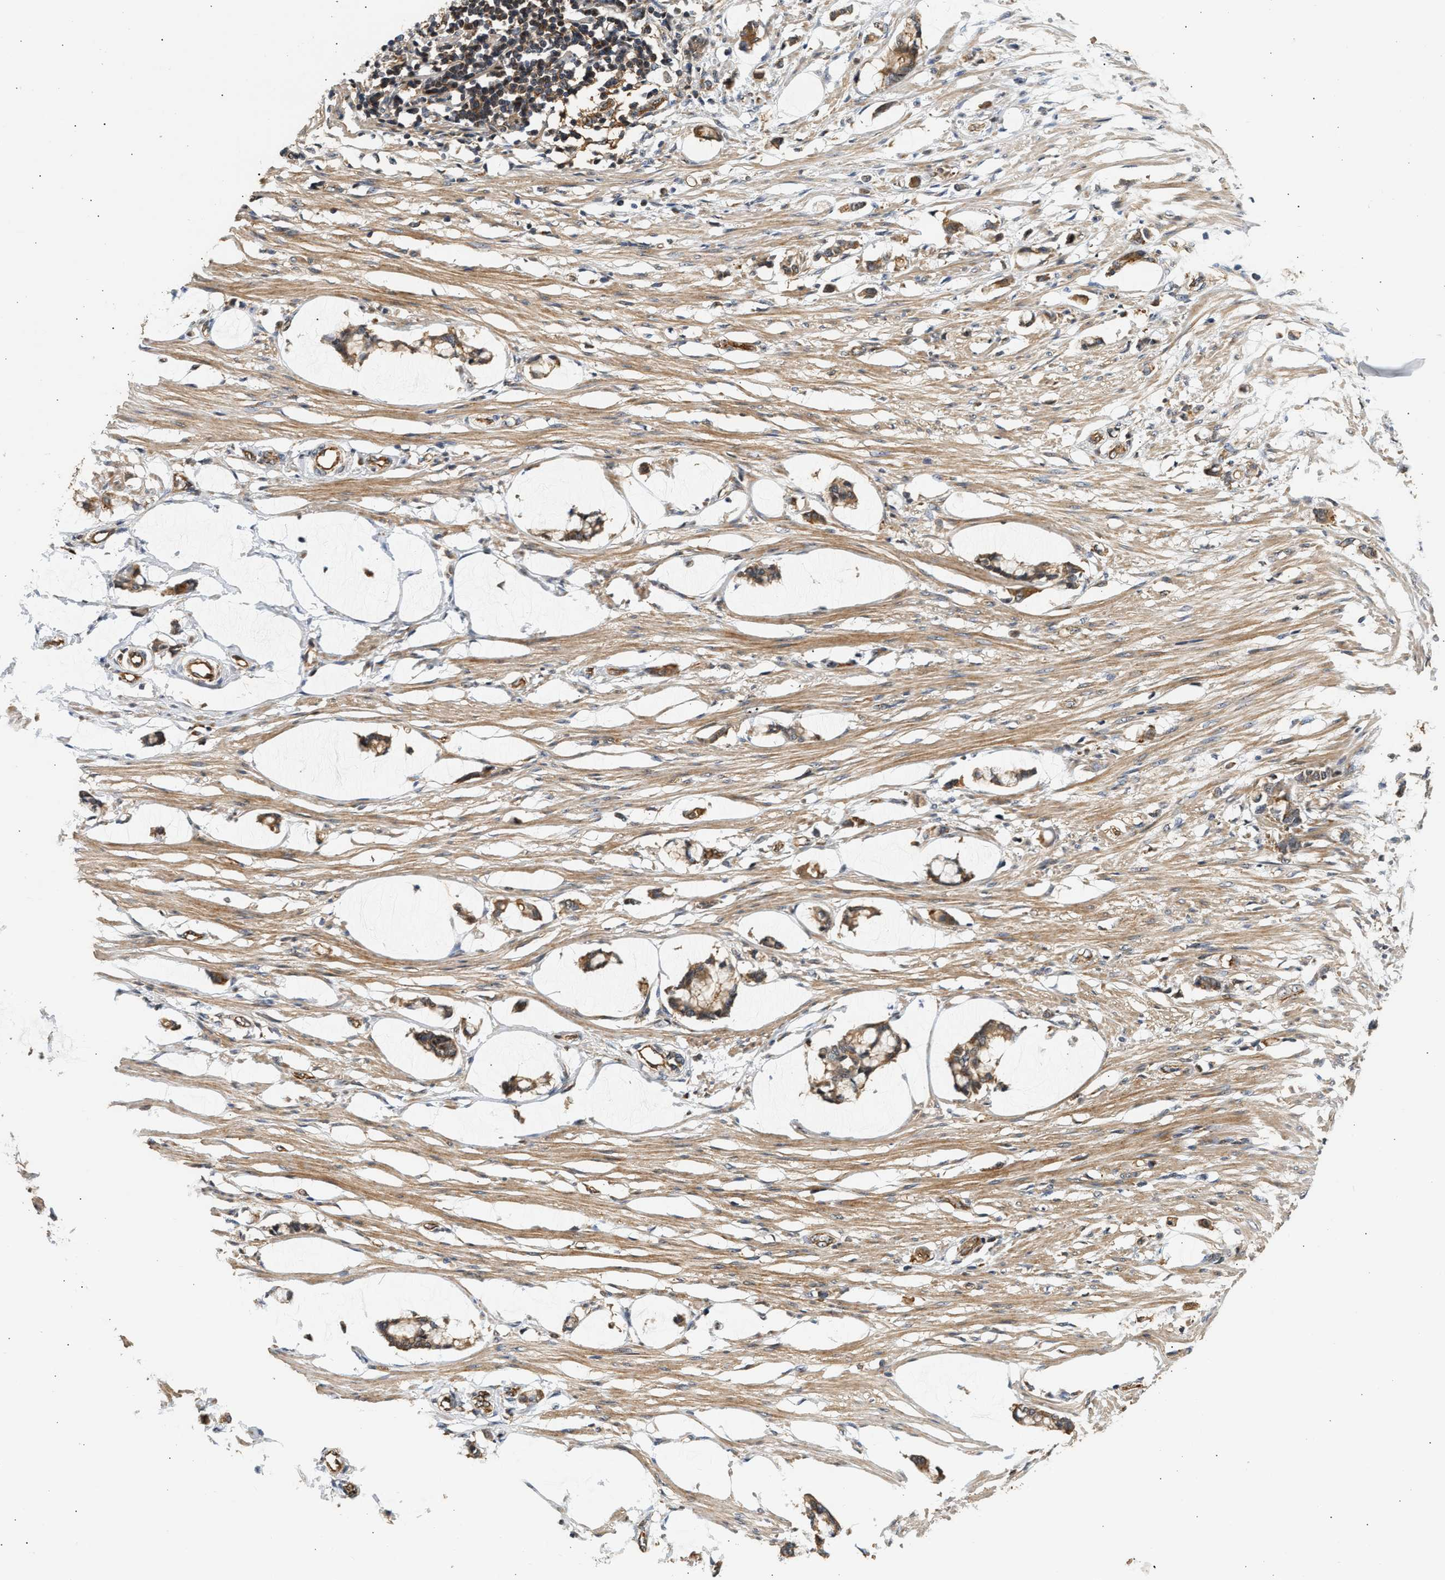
{"staining": {"intensity": "weak", "quantity": ">75%", "location": "cytoplasmic/membranous"}, "tissue": "smooth muscle", "cell_type": "Smooth muscle cells", "image_type": "normal", "snomed": [{"axis": "morphology", "description": "Normal tissue, NOS"}, {"axis": "morphology", "description": "Adenocarcinoma, NOS"}, {"axis": "topography", "description": "Smooth muscle"}, {"axis": "topography", "description": "Colon"}], "caption": "A histopathology image of human smooth muscle stained for a protein displays weak cytoplasmic/membranous brown staining in smooth muscle cells. (brown staining indicates protein expression, while blue staining denotes nuclei).", "gene": "DUSP14", "patient": {"sex": "male", "age": 14}}